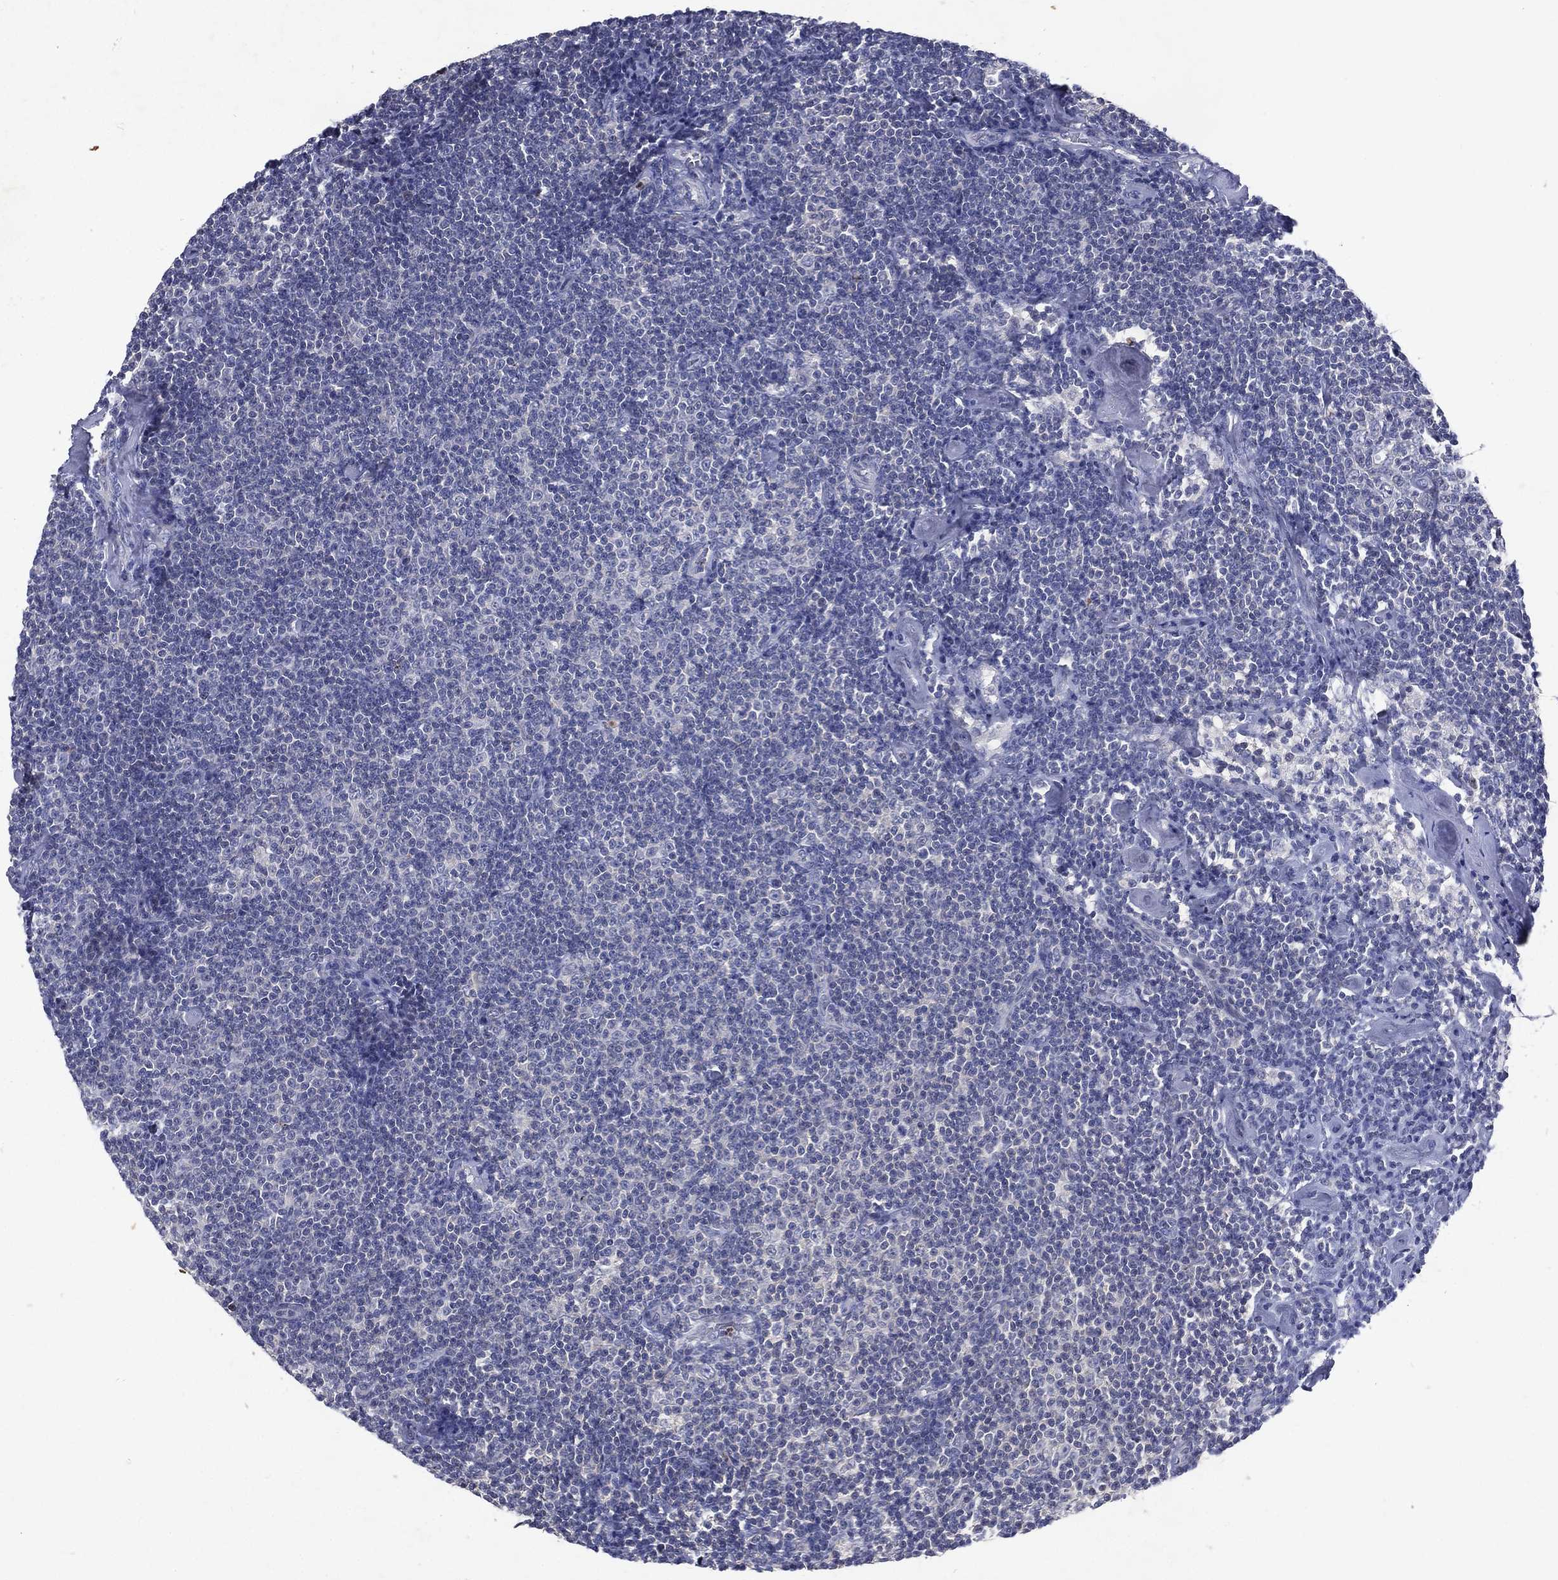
{"staining": {"intensity": "negative", "quantity": "none", "location": "none"}, "tissue": "lymphoma", "cell_type": "Tumor cells", "image_type": "cancer", "snomed": [{"axis": "morphology", "description": "Malignant lymphoma, non-Hodgkin's type, Low grade"}, {"axis": "topography", "description": "Lymph node"}], "caption": "This photomicrograph is of lymphoma stained with immunohistochemistry (IHC) to label a protein in brown with the nuclei are counter-stained blue. There is no staining in tumor cells.", "gene": "SLC34A2", "patient": {"sex": "male", "age": 81}}